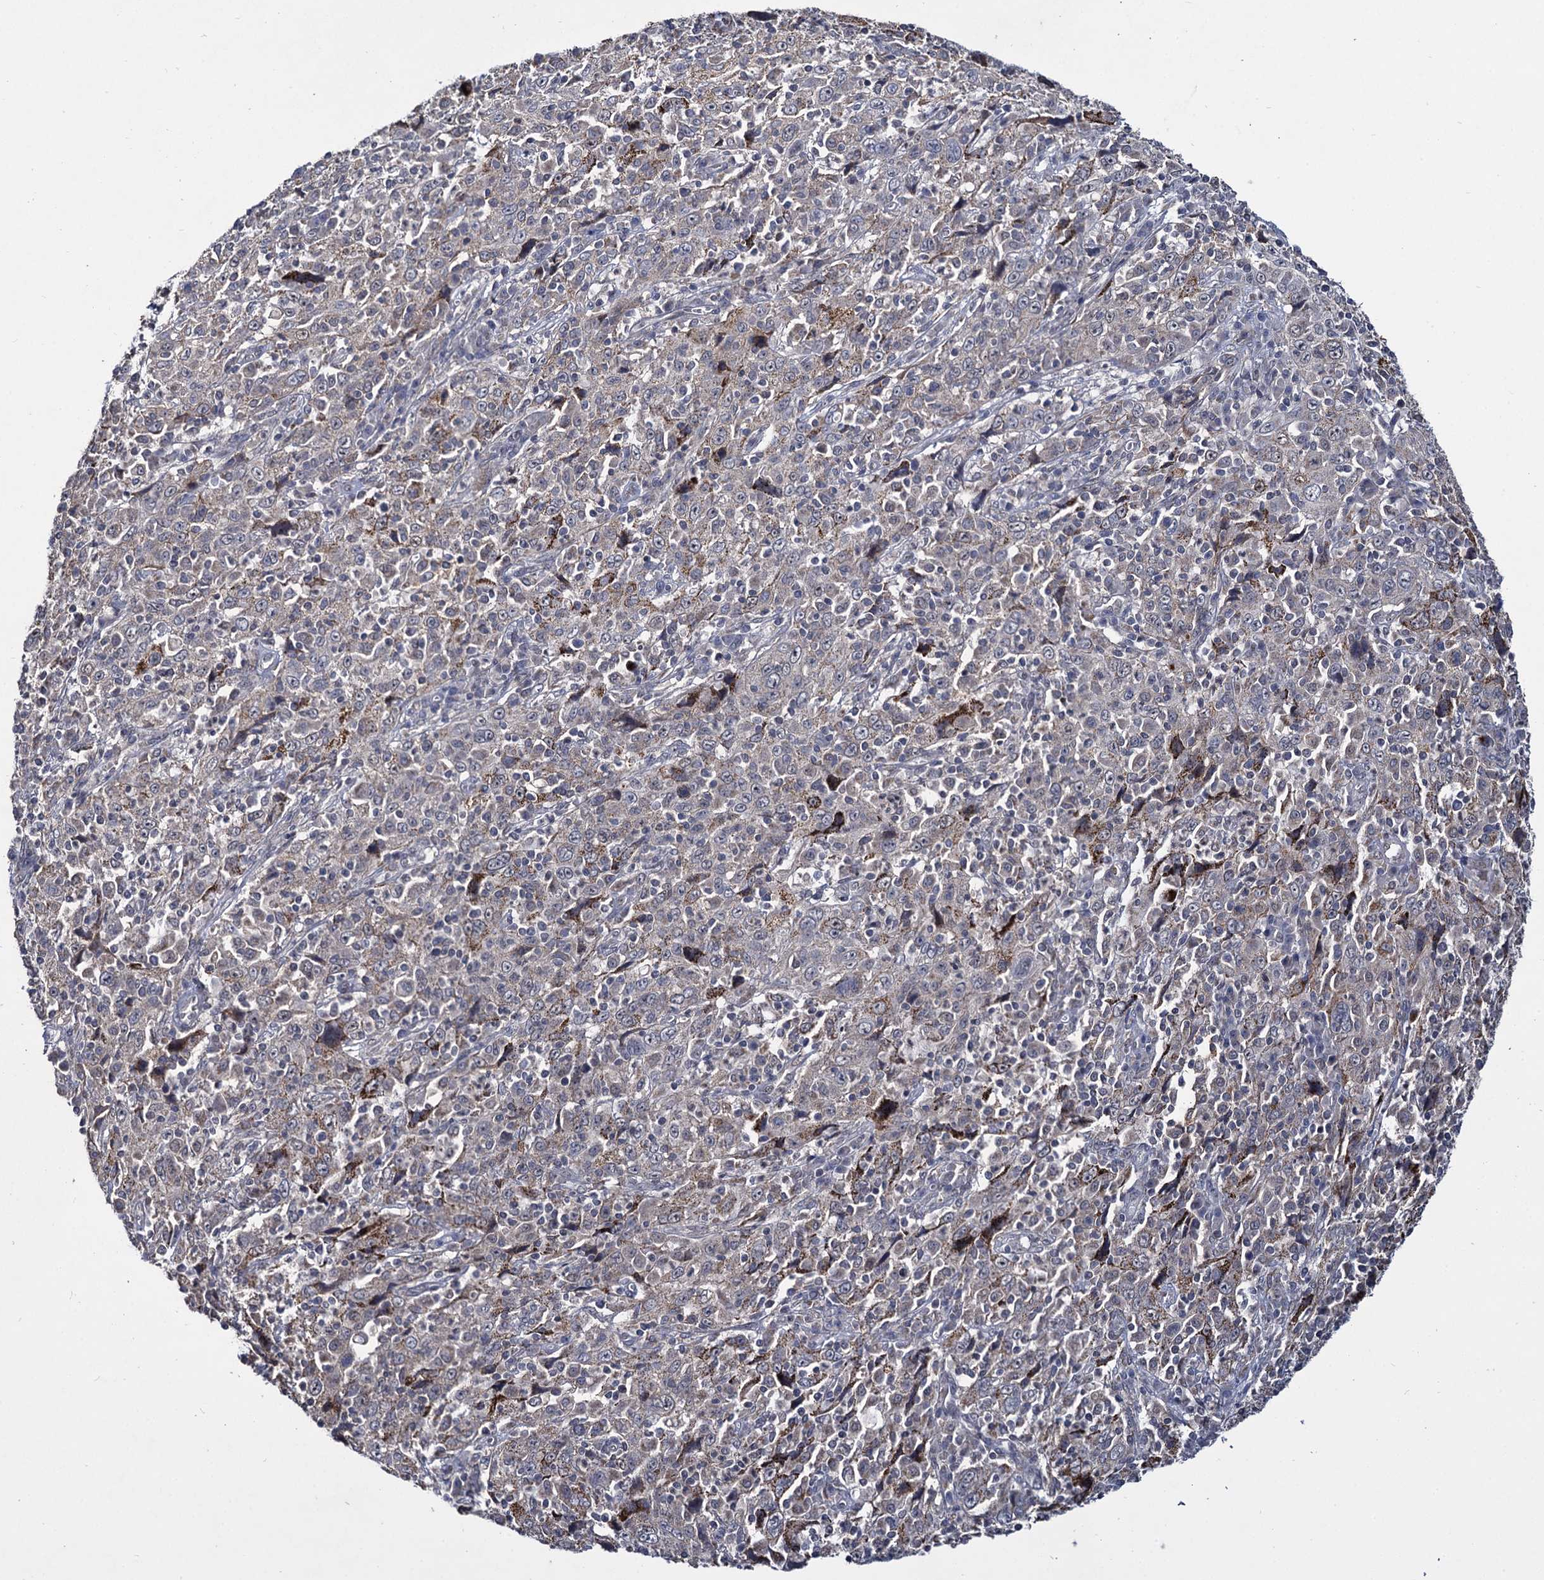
{"staining": {"intensity": "negative", "quantity": "none", "location": "none"}, "tissue": "cervical cancer", "cell_type": "Tumor cells", "image_type": "cancer", "snomed": [{"axis": "morphology", "description": "Squamous cell carcinoma, NOS"}, {"axis": "topography", "description": "Cervix"}], "caption": "IHC image of cervical cancer stained for a protein (brown), which demonstrates no positivity in tumor cells.", "gene": "RPUSD4", "patient": {"sex": "female", "age": 46}}